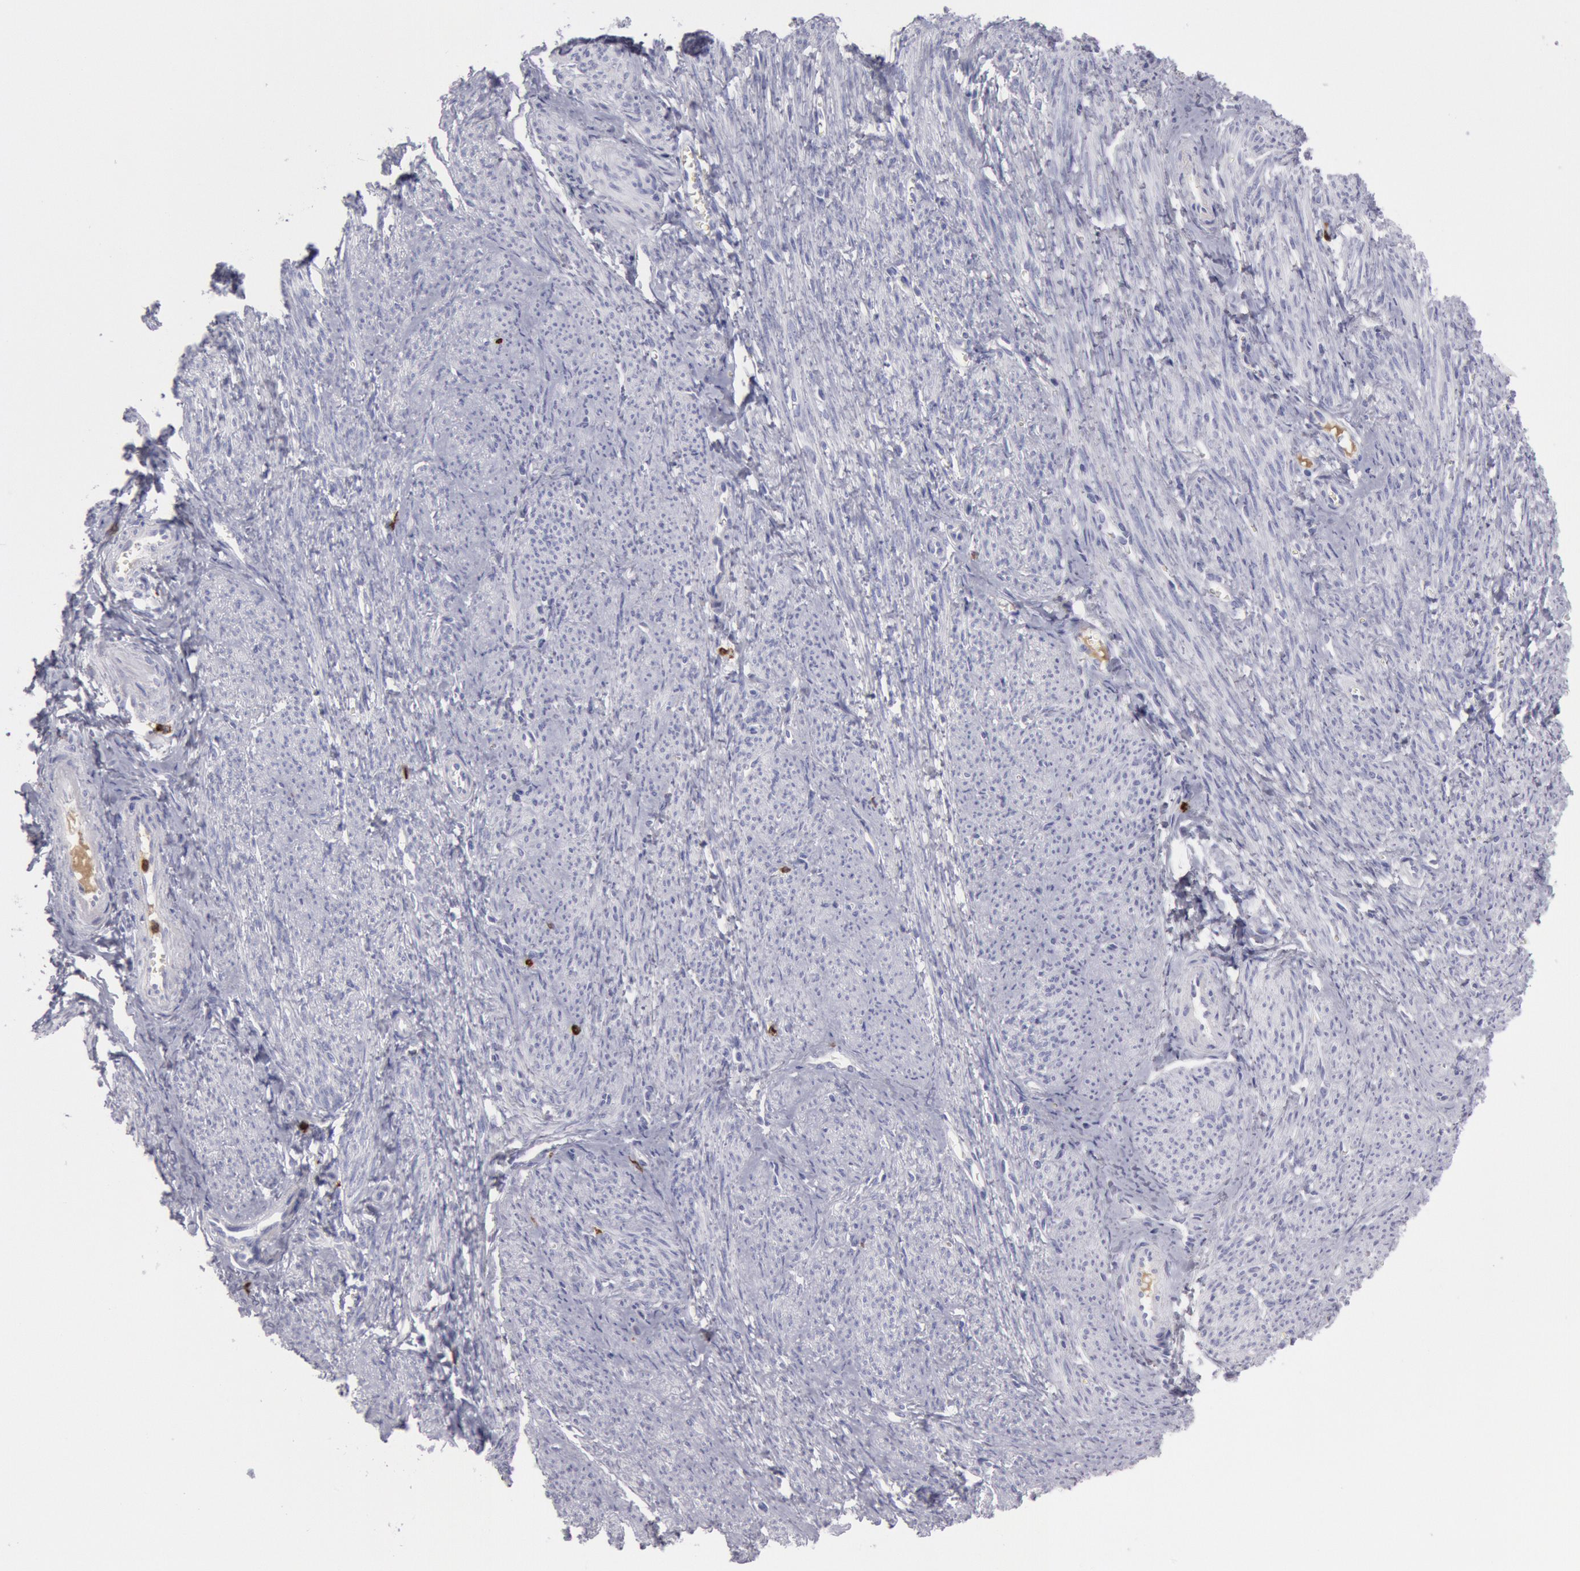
{"staining": {"intensity": "negative", "quantity": "none", "location": "none"}, "tissue": "smooth muscle", "cell_type": "Smooth muscle cells", "image_type": "normal", "snomed": [{"axis": "morphology", "description": "Normal tissue, NOS"}, {"axis": "topography", "description": "Smooth muscle"}, {"axis": "topography", "description": "Cervix"}], "caption": "An image of smooth muscle stained for a protein reveals no brown staining in smooth muscle cells.", "gene": "FCN1", "patient": {"sex": "female", "age": 70}}